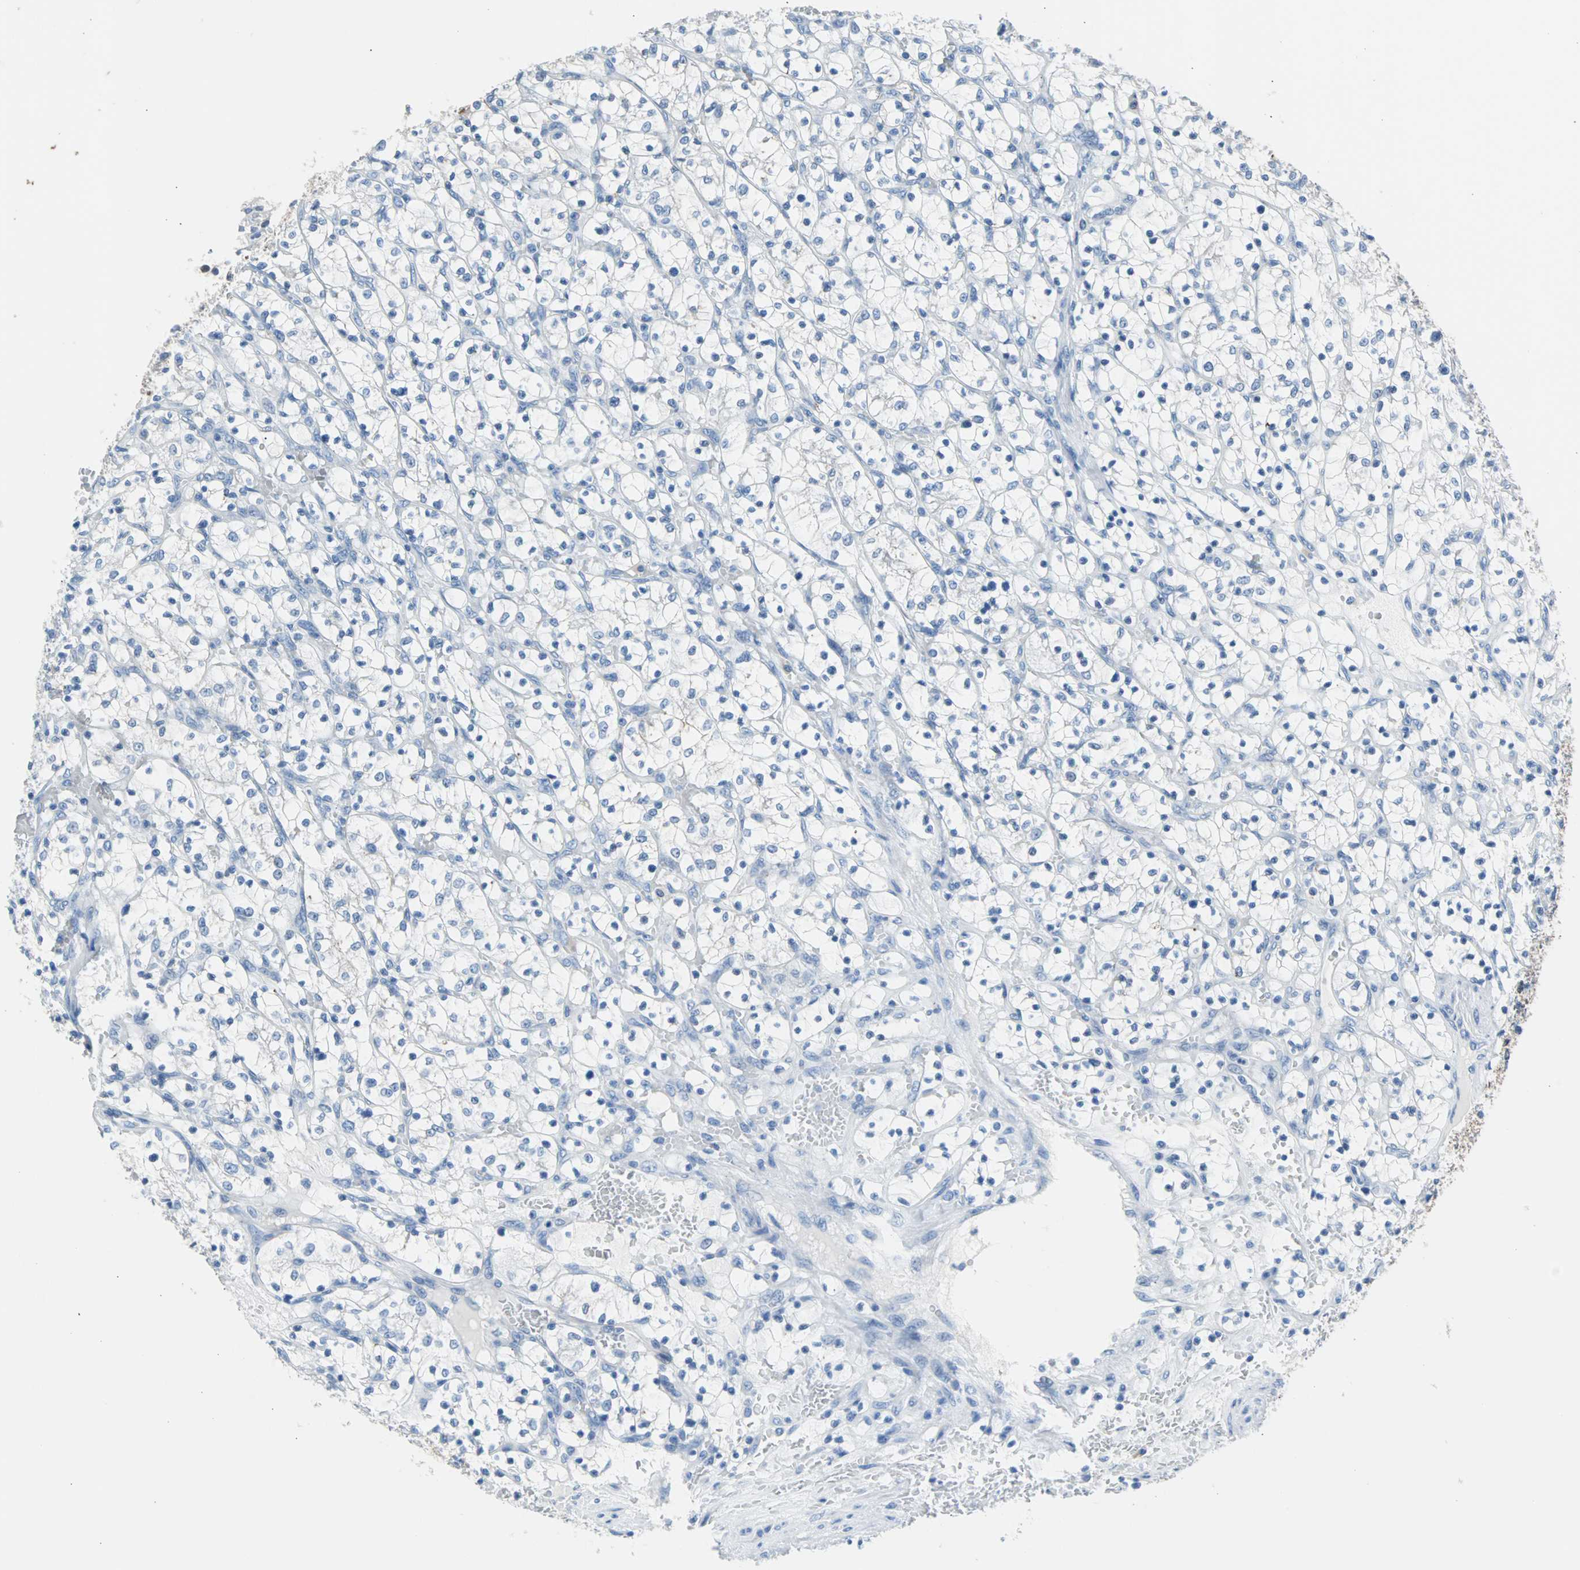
{"staining": {"intensity": "negative", "quantity": "none", "location": "none"}, "tissue": "renal cancer", "cell_type": "Tumor cells", "image_type": "cancer", "snomed": [{"axis": "morphology", "description": "Adenocarcinoma, NOS"}, {"axis": "topography", "description": "Kidney"}], "caption": "DAB immunohistochemical staining of renal cancer (adenocarcinoma) reveals no significant positivity in tumor cells.", "gene": "KRT7", "patient": {"sex": "female", "age": 69}}